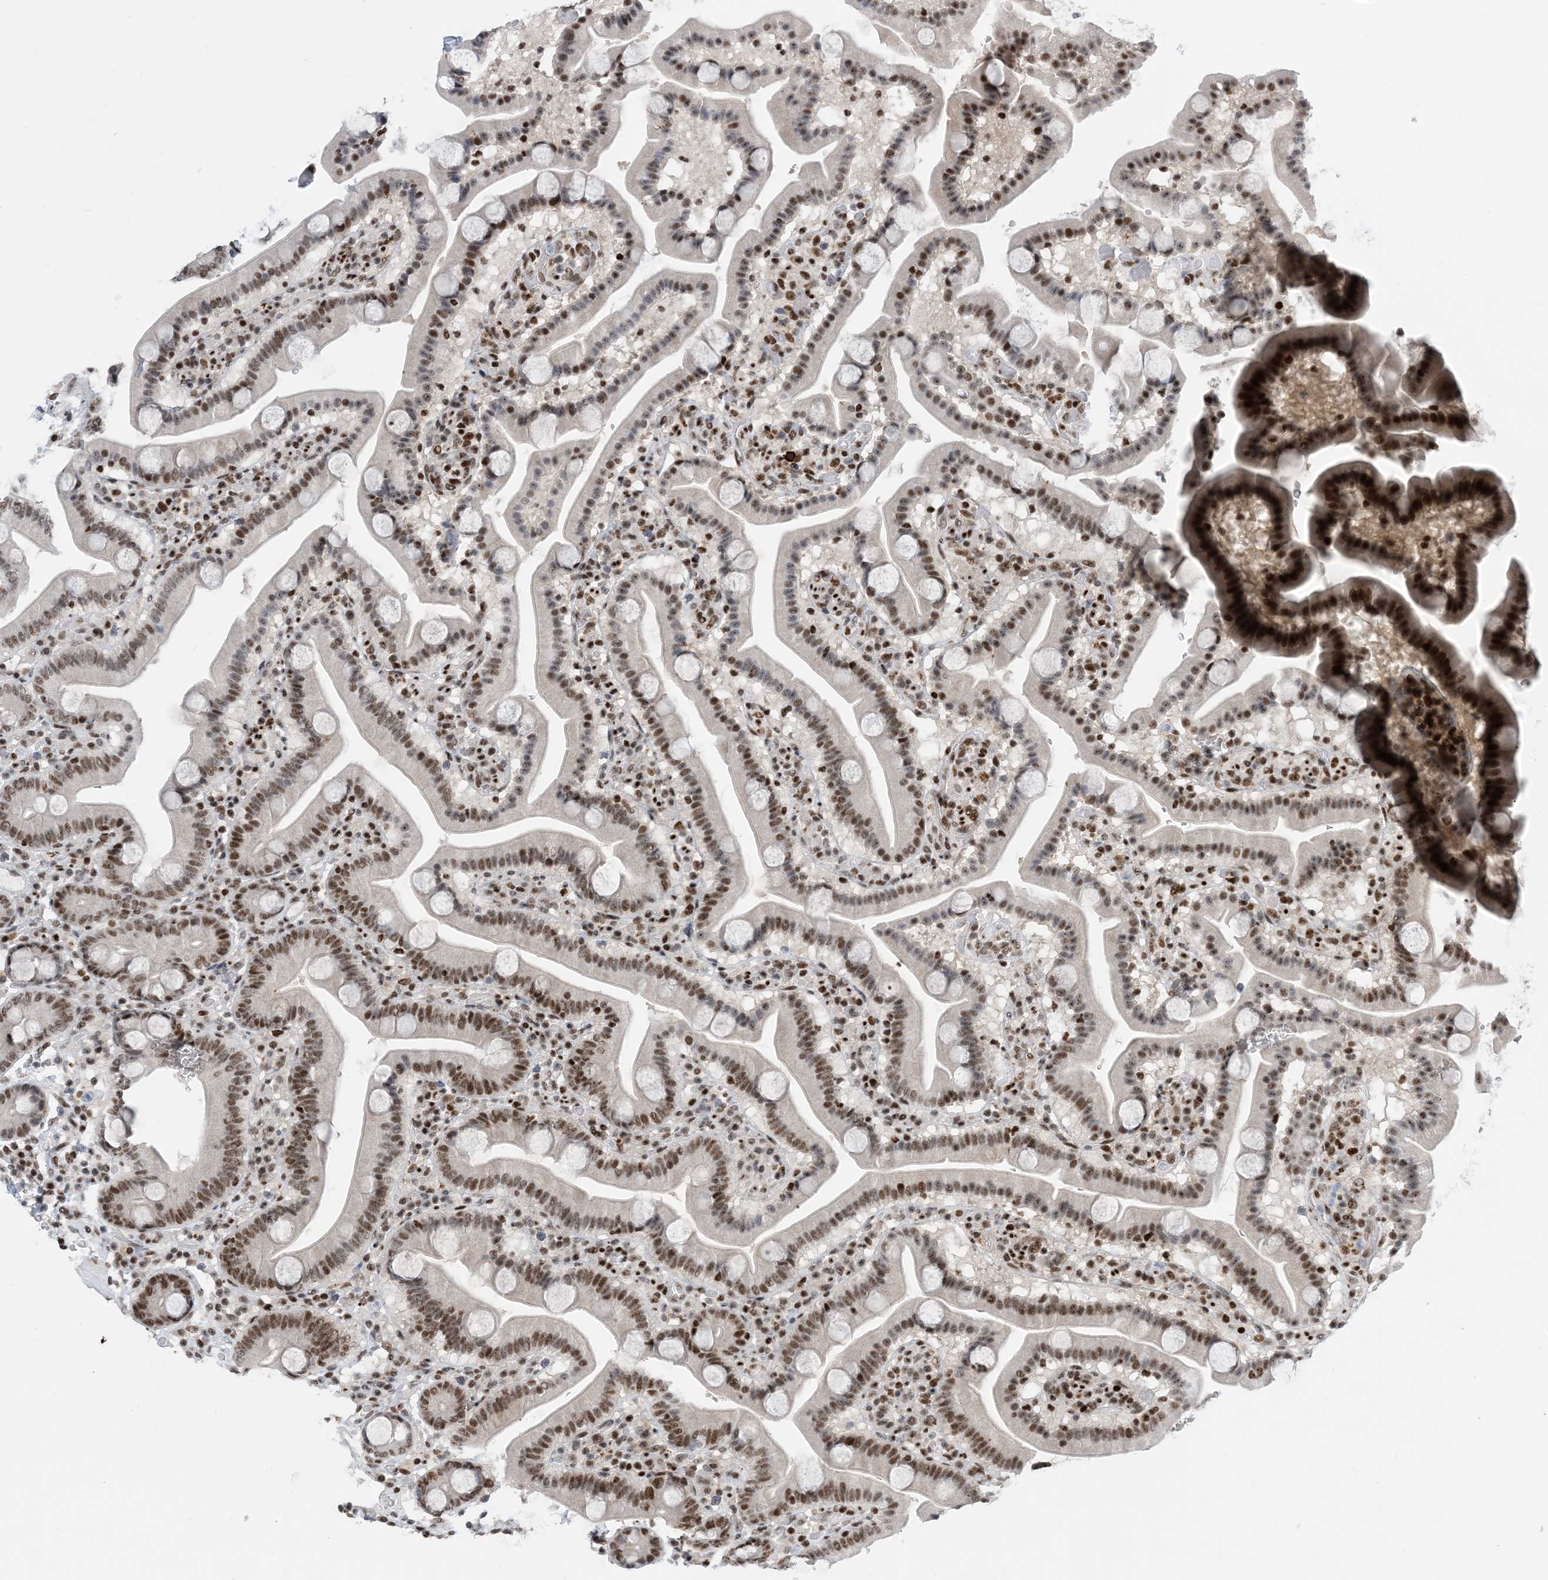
{"staining": {"intensity": "moderate", "quantity": ">75%", "location": "nuclear"}, "tissue": "duodenum", "cell_type": "Glandular cells", "image_type": "normal", "snomed": [{"axis": "morphology", "description": "Normal tissue, NOS"}, {"axis": "topography", "description": "Duodenum"}], "caption": "Immunohistochemical staining of benign duodenum exhibits medium levels of moderate nuclear expression in approximately >75% of glandular cells. Using DAB (brown) and hematoxylin (blue) stains, captured at high magnification using brightfield microscopy.", "gene": "TSPYL1", "patient": {"sex": "male", "age": 55}}